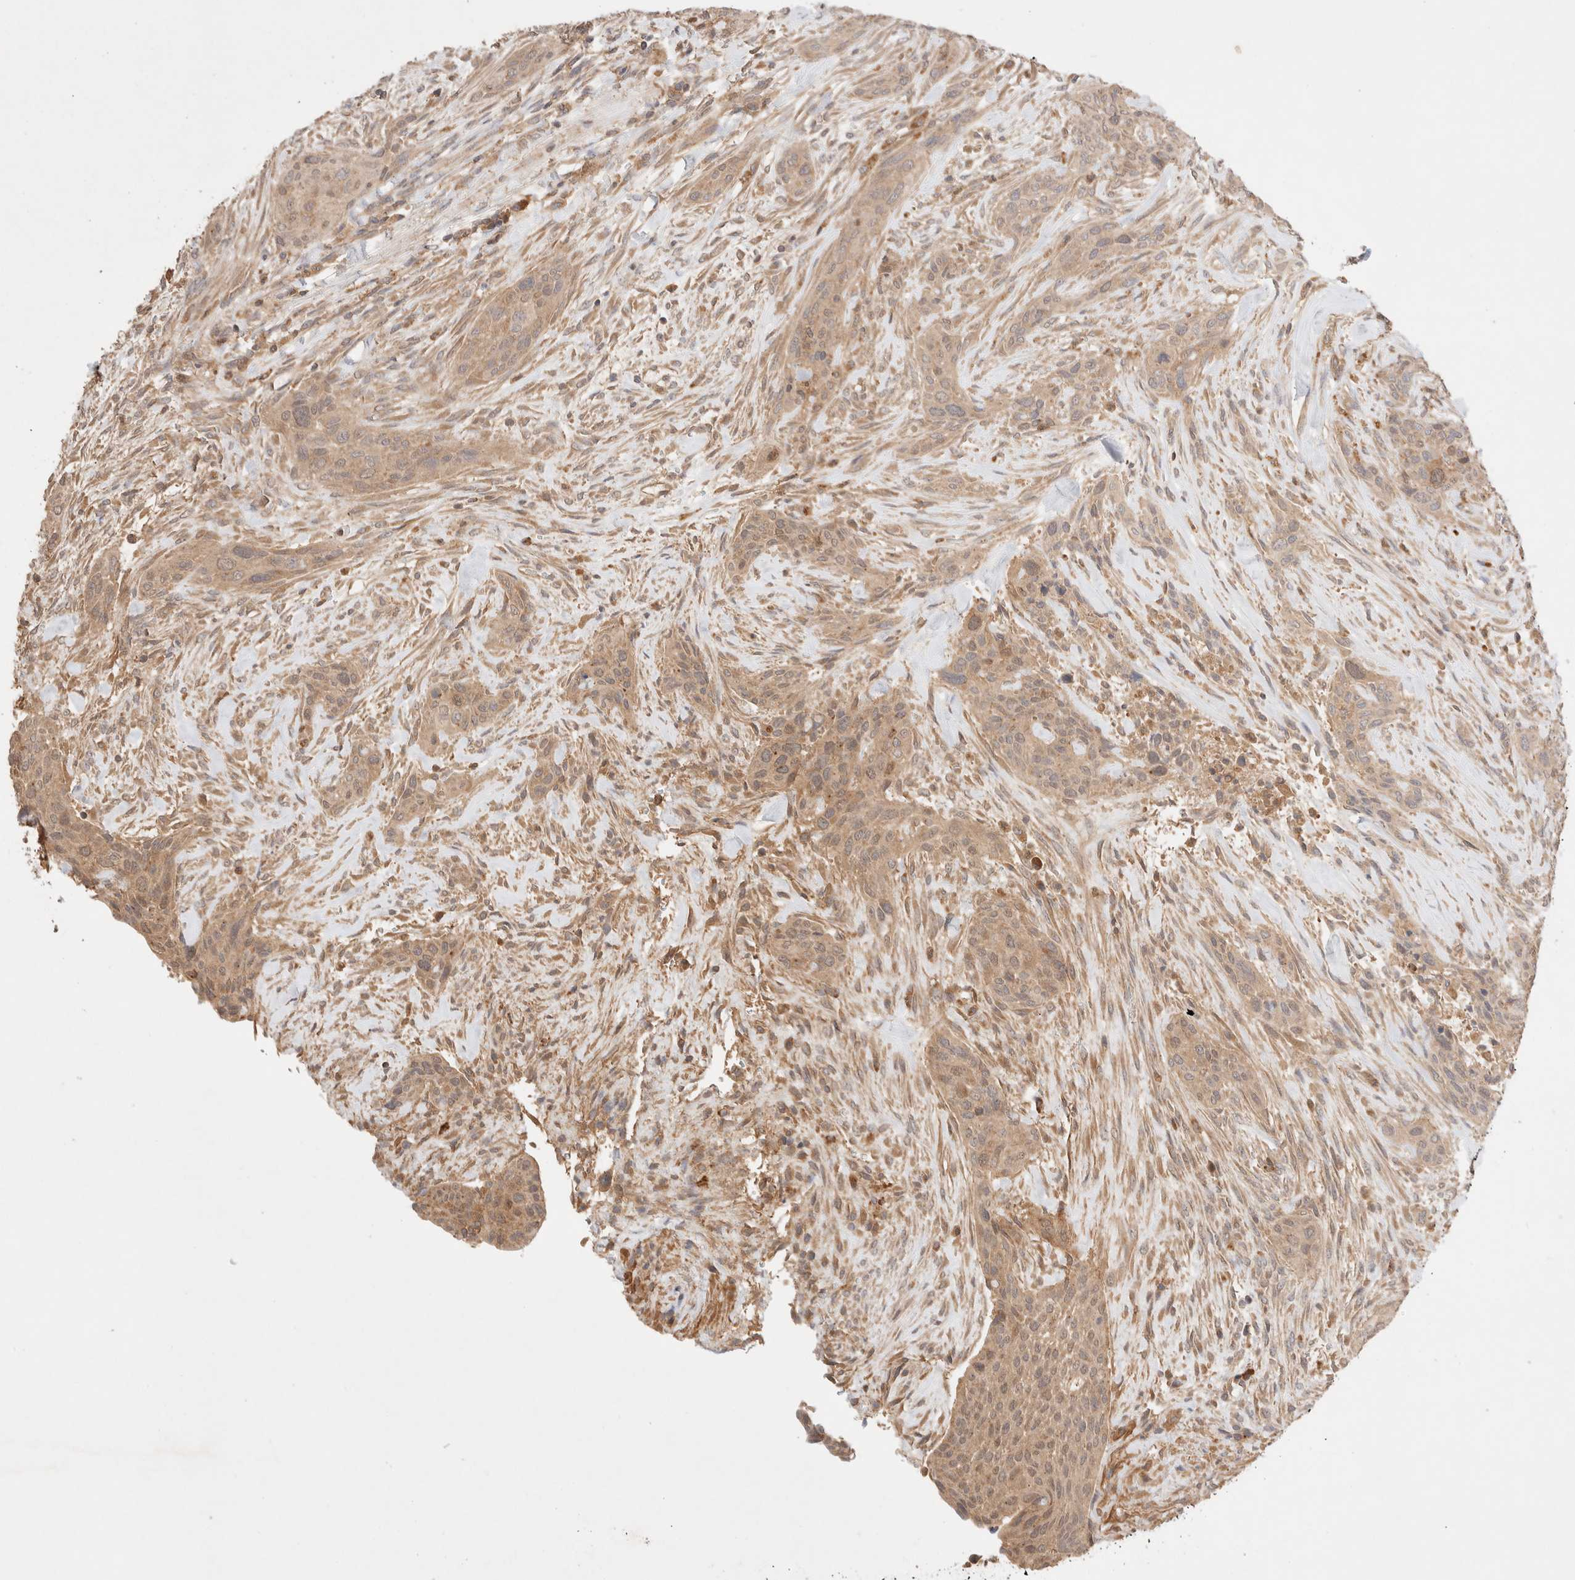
{"staining": {"intensity": "weak", "quantity": ">75%", "location": "cytoplasmic/membranous"}, "tissue": "urothelial cancer", "cell_type": "Tumor cells", "image_type": "cancer", "snomed": [{"axis": "morphology", "description": "Urothelial carcinoma, High grade"}, {"axis": "topography", "description": "Urinary bladder"}], "caption": "High-power microscopy captured an immunohistochemistry micrograph of high-grade urothelial carcinoma, revealing weak cytoplasmic/membranous positivity in approximately >75% of tumor cells.", "gene": "CARNMT1", "patient": {"sex": "male", "age": 35}}